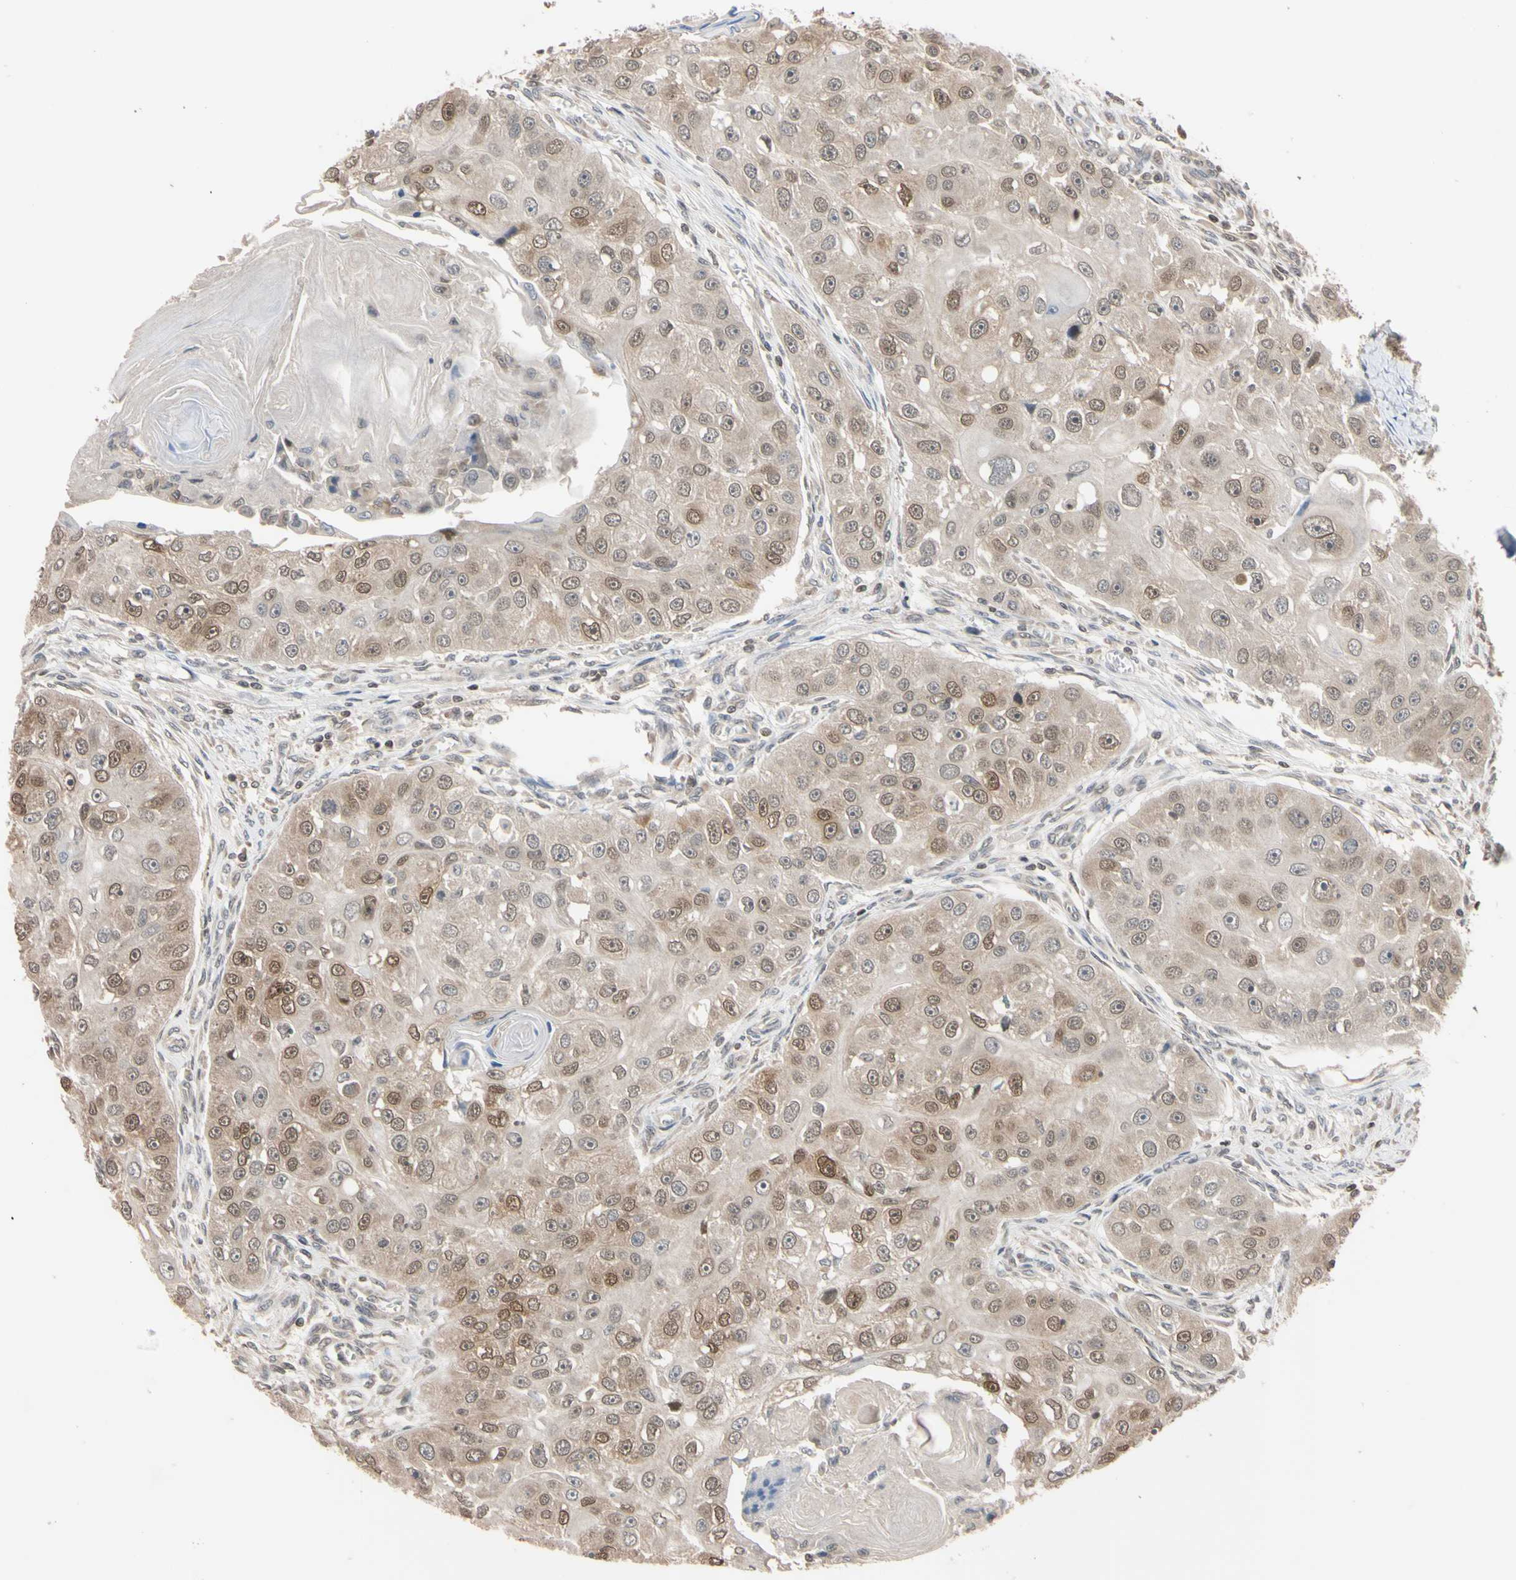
{"staining": {"intensity": "weak", "quantity": "25%-75%", "location": "cytoplasmic/membranous,nuclear"}, "tissue": "head and neck cancer", "cell_type": "Tumor cells", "image_type": "cancer", "snomed": [{"axis": "morphology", "description": "Normal tissue, NOS"}, {"axis": "morphology", "description": "Squamous cell carcinoma, NOS"}, {"axis": "topography", "description": "Skeletal muscle"}, {"axis": "topography", "description": "Head-Neck"}], "caption": "A photomicrograph of human head and neck cancer stained for a protein shows weak cytoplasmic/membranous and nuclear brown staining in tumor cells.", "gene": "UBE2I", "patient": {"sex": "male", "age": 51}}